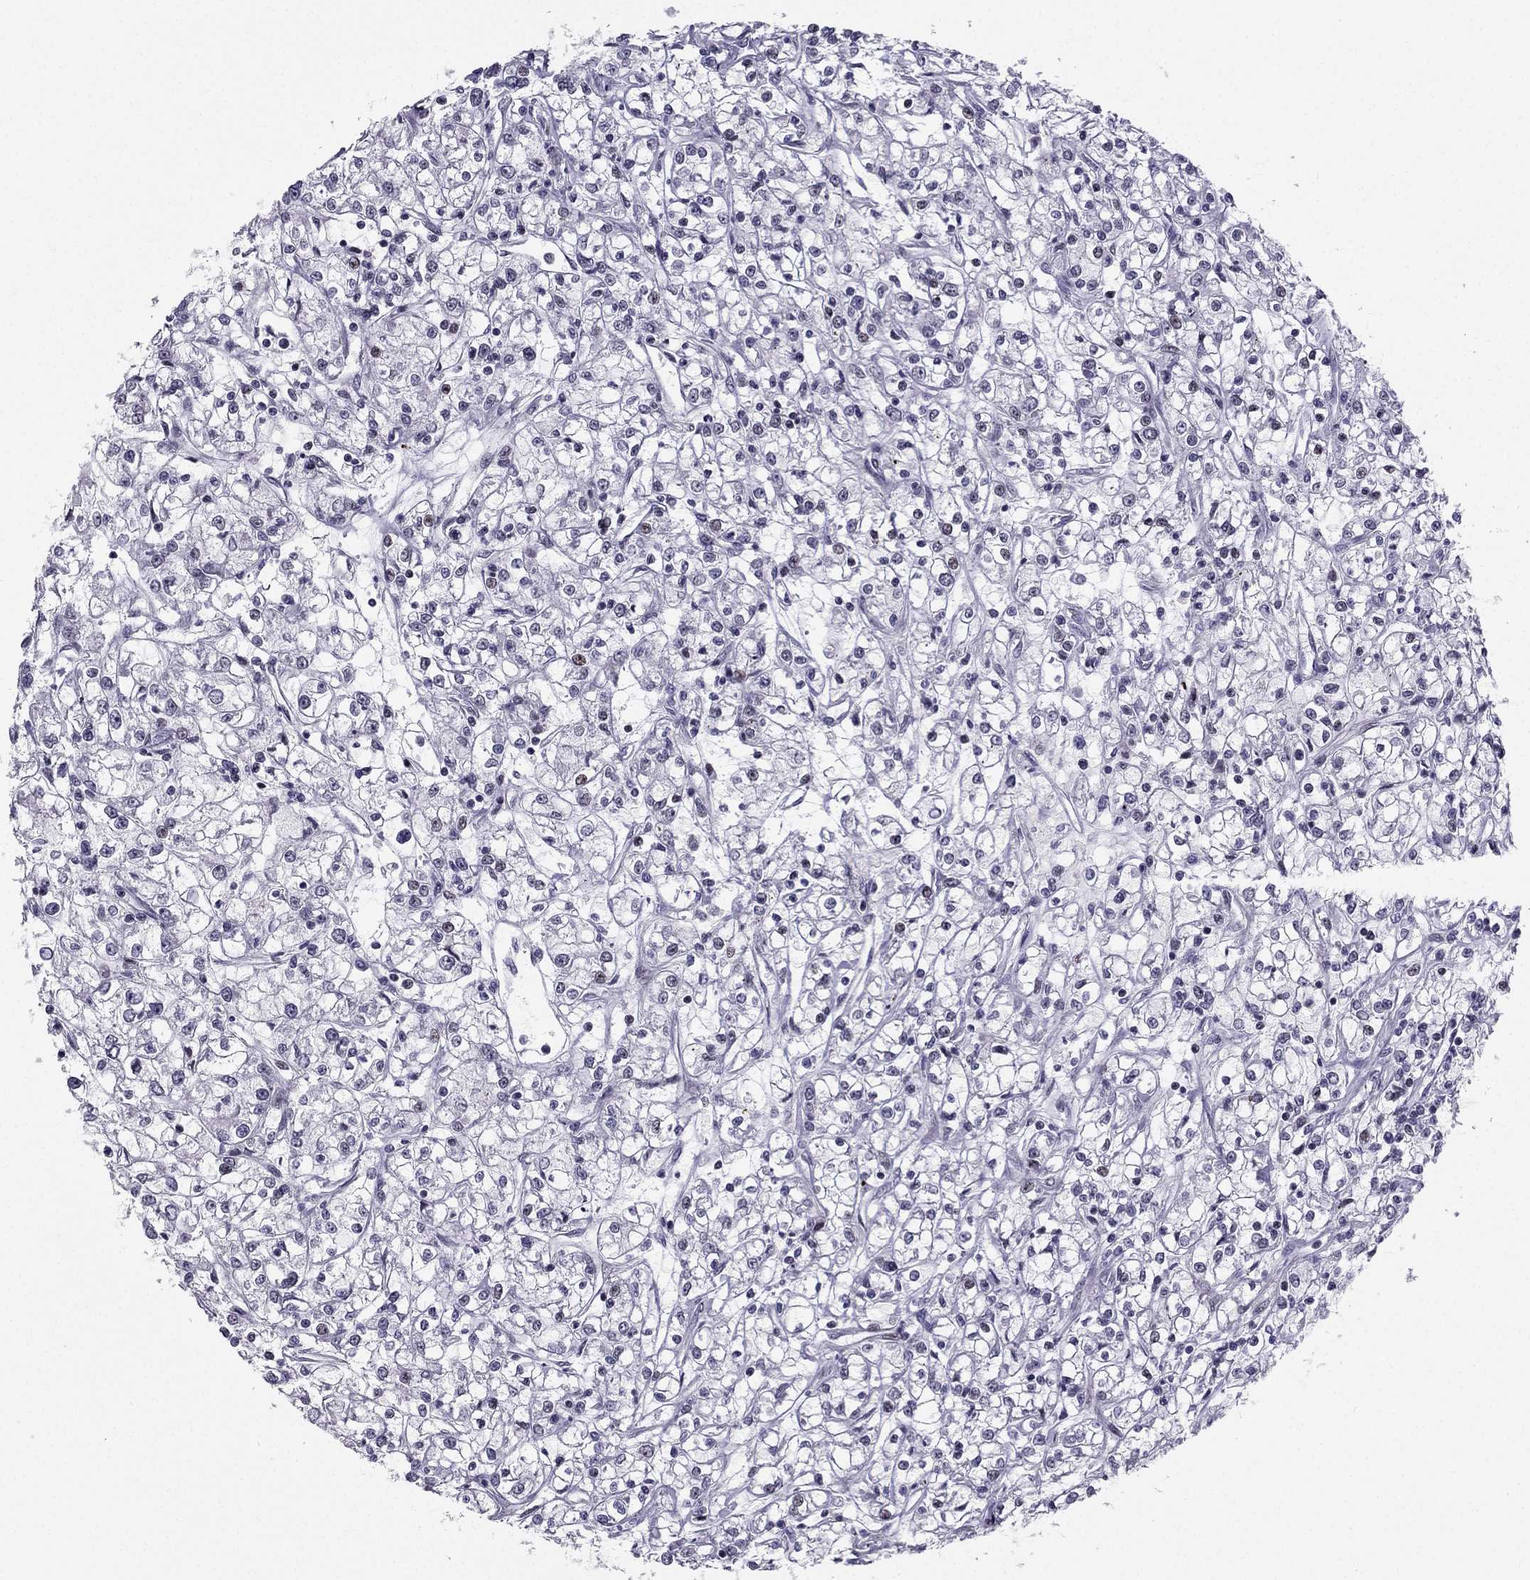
{"staining": {"intensity": "negative", "quantity": "none", "location": "none"}, "tissue": "renal cancer", "cell_type": "Tumor cells", "image_type": "cancer", "snomed": [{"axis": "morphology", "description": "Adenocarcinoma, NOS"}, {"axis": "topography", "description": "Kidney"}], "caption": "The immunohistochemistry image has no significant positivity in tumor cells of renal cancer (adenocarcinoma) tissue.", "gene": "RPRD2", "patient": {"sex": "female", "age": 59}}